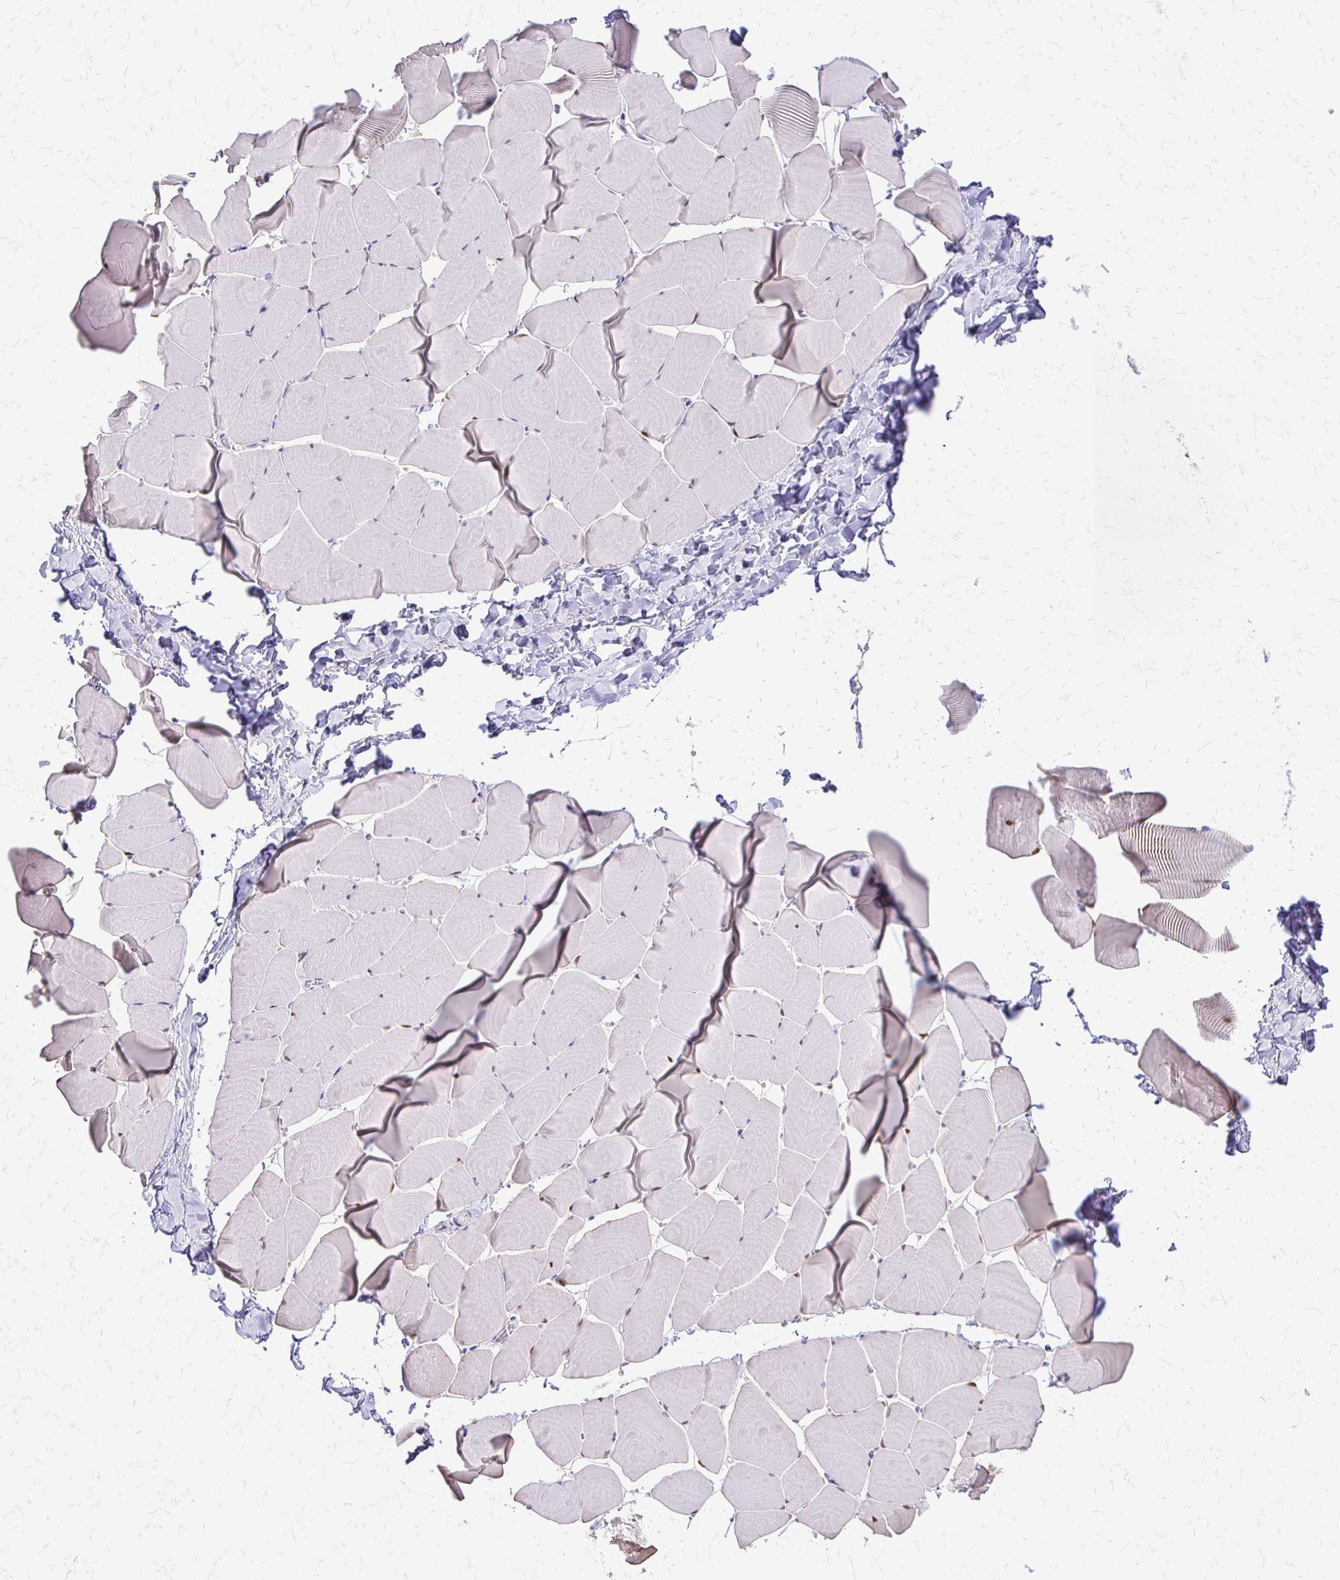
{"staining": {"intensity": "strong", "quantity": "25%-75%", "location": "nuclear"}, "tissue": "skeletal muscle", "cell_type": "Myocytes", "image_type": "normal", "snomed": [{"axis": "morphology", "description": "Normal tissue, NOS"}, {"axis": "topography", "description": "Skeletal muscle"}], "caption": "About 25%-75% of myocytes in normal human skeletal muscle display strong nuclear protein positivity as visualized by brown immunohistochemical staining.", "gene": "ALPG", "patient": {"sex": "male", "age": 25}}